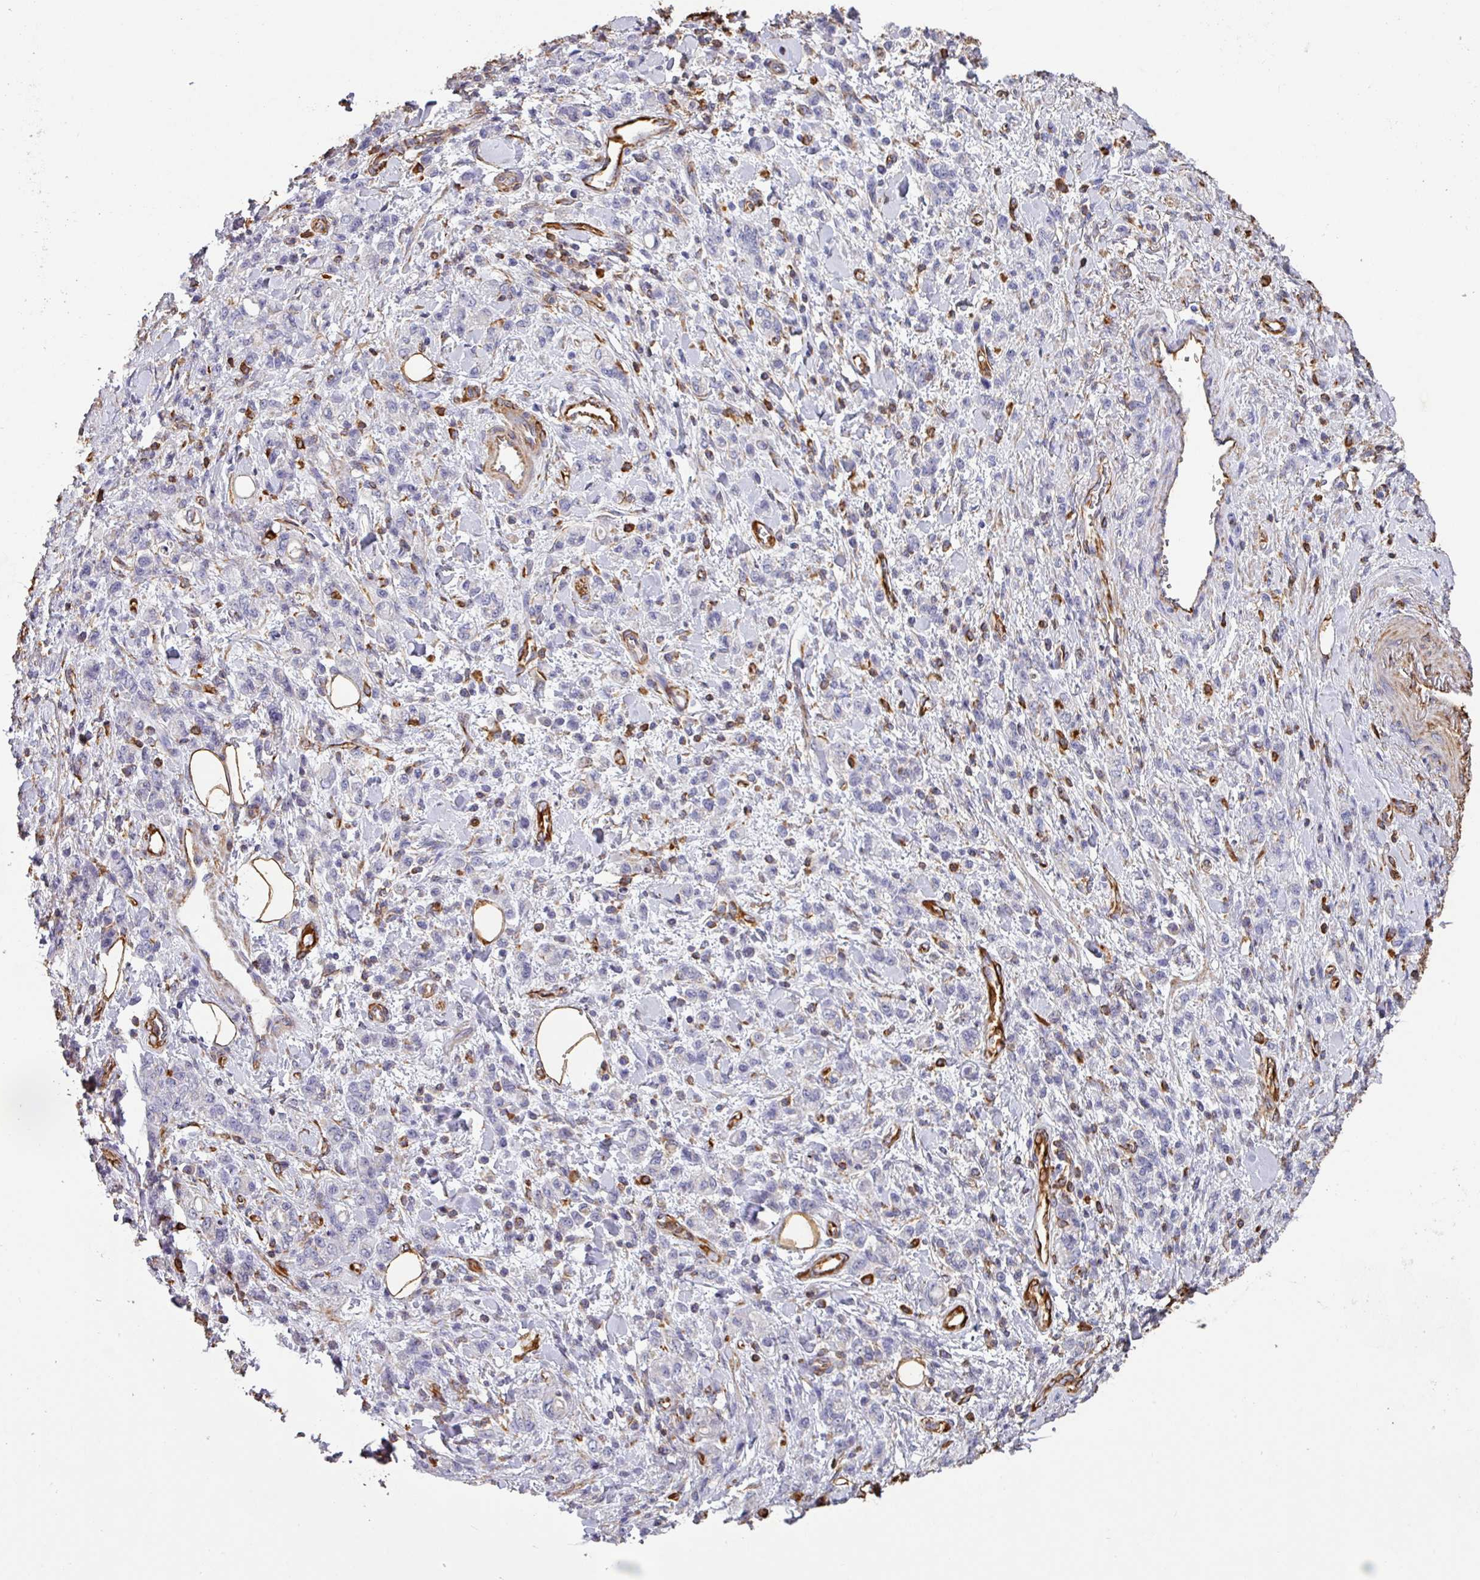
{"staining": {"intensity": "negative", "quantity": "none", "location": "none"}, "tissue": "stomach cancer", "cell_type": "Tumor cells", "image_type": "cancer", "snomed": [{"axis": "morphology", "description": "Adenocarcinoma, NOS"}, {"axis": "topography", "description": "Stomach"}], "caption": "This is an IHC image of human adenocarcinoma (stomach). There is no staining in tumor cells.", "gene": "ZNF280C", "patient": {"sex": "male", "age": 77}}